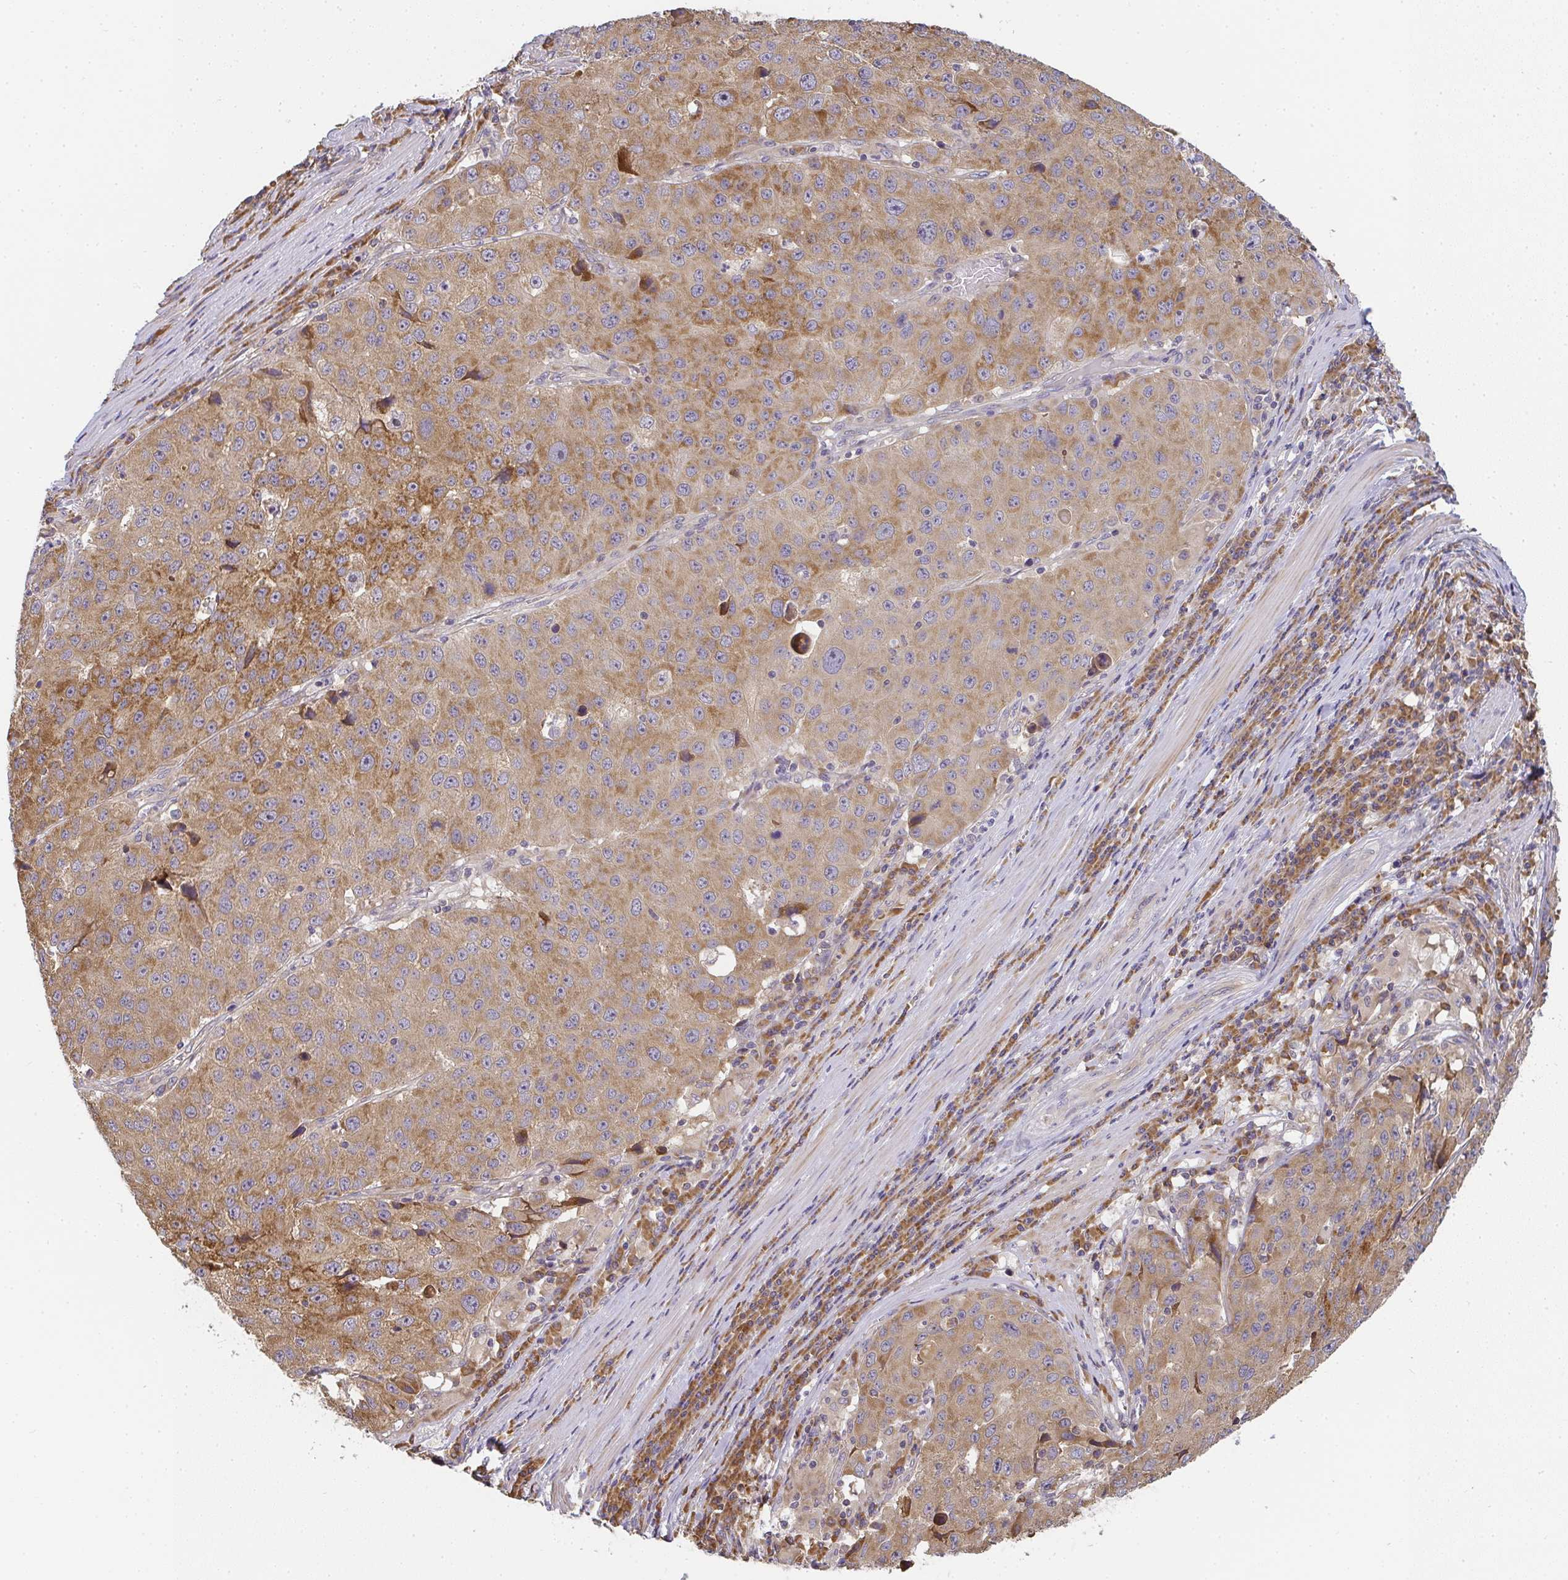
{"staining": {"intensity": "moderate", "quantity": ">75%", "location": "cytoplasmic/membranous"}, "tissue": "stomach cancer", "cell_type": "Tumor cells", "image_type": "cancer", "snomed": [{"axis": "morphology", "description": "Adenocarcinoma, NOS"}, {"axis": "topography", "description": "Stomach"}], "caption": "Stomach adenocarcinoma tissue shows moderate cytoplasmic/membranous expression in about >75% of tumor cells", "gene": "SLC35B3", "patient": {"sex": "male", "age": 71}}